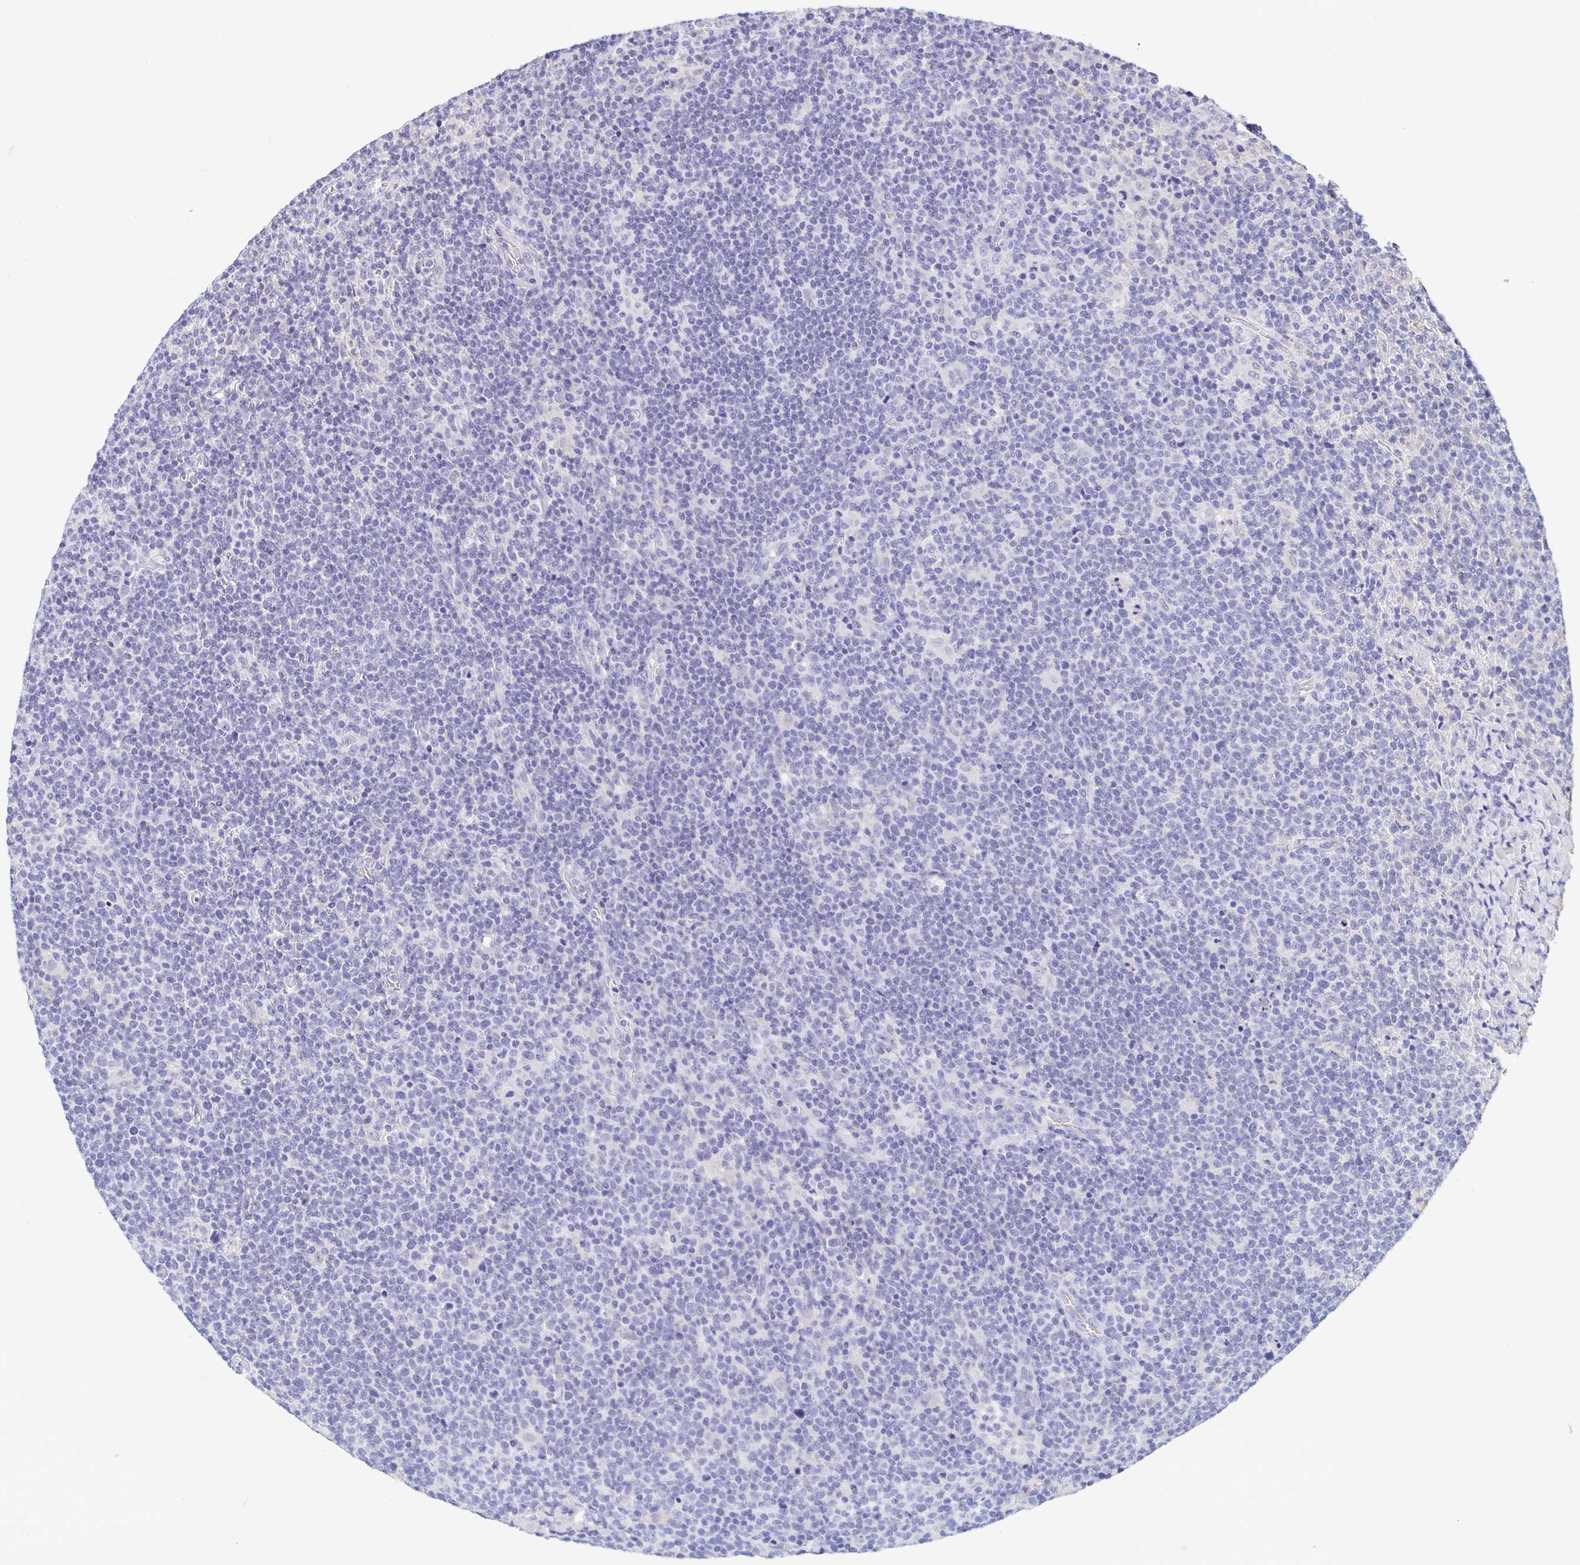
{"staining": {"intensity": "negative", "quantity": "none", "location": "none"}, "tissue": "lymphoma", "cell_type": "Tumor cells", "image_type": "cancer", "snomed": [{"axis": "morphology", "description": "Malignant lymphoma, non-Hodgkin's type, High grade"}, {"axis": "topography", "description": "Lymph node"}], "caption": "An IHC image of lymphoma is shown. There is no staining in tumor cells of lymphoma.", "gene": "TREH", "patient": {"sex": "male", "age": 61}}